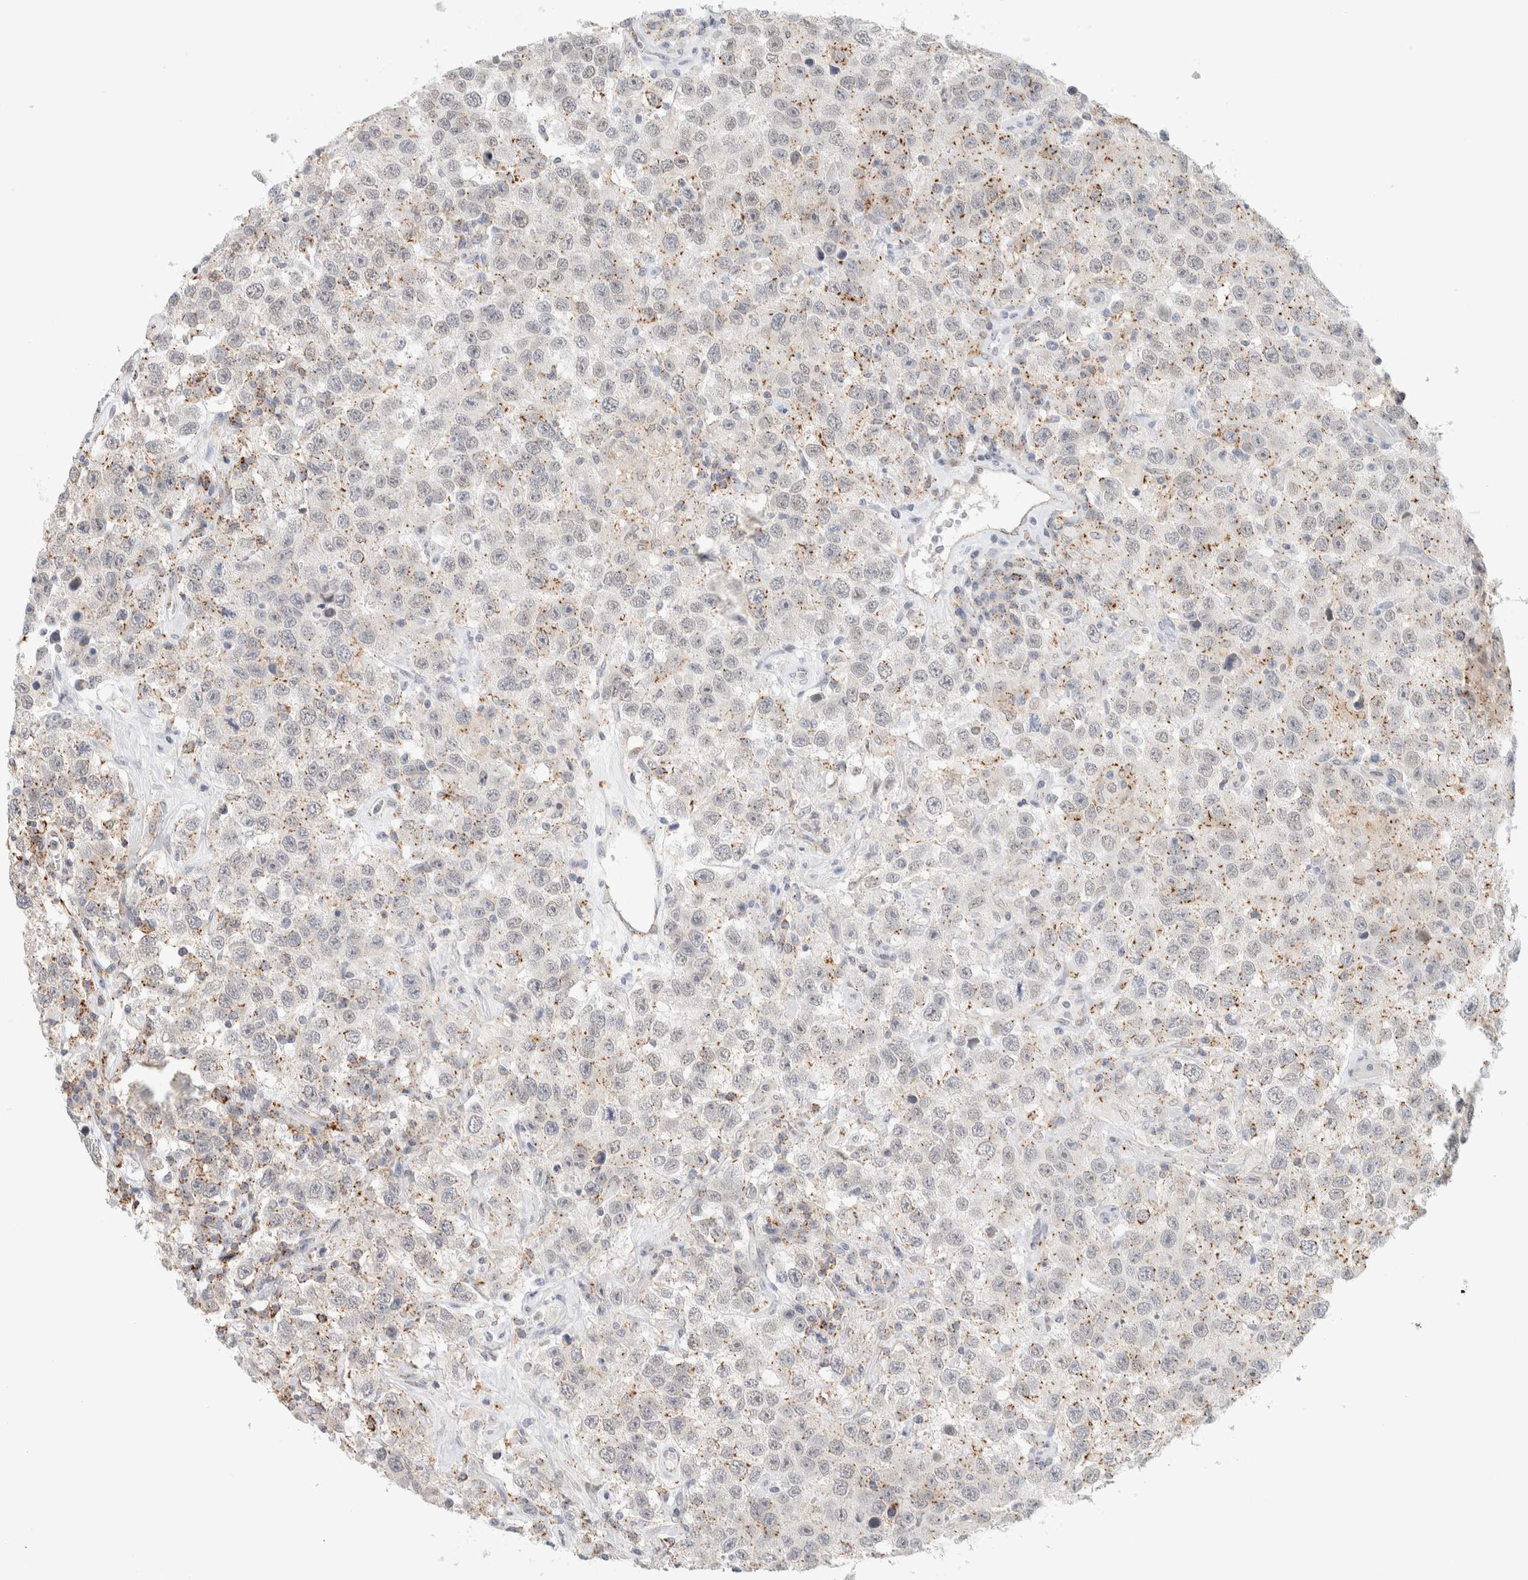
{"staining": {"intensity": "weak", "quantity": "25%-75%", "location": "cytoplasmic/membranous,nuclear"}, "tissue": "testis cancer", "cell_type": "Tumor cells", "image_type": "cancer", "snomed": [{"axis": "morphology", "description": "Seminoma, NOS"}, {"axis": "topography", "description": "Testis"}], "caption": "This photomicrograph shows immunohistochemistry (IHC) staining of seminoma (testis), with low weak cytoplasmic/membranous and nuclear positivity in about 25%-75% of tumor cells.", "gene": "CDH17", "patient": {"sex": "male", "age": 41}}